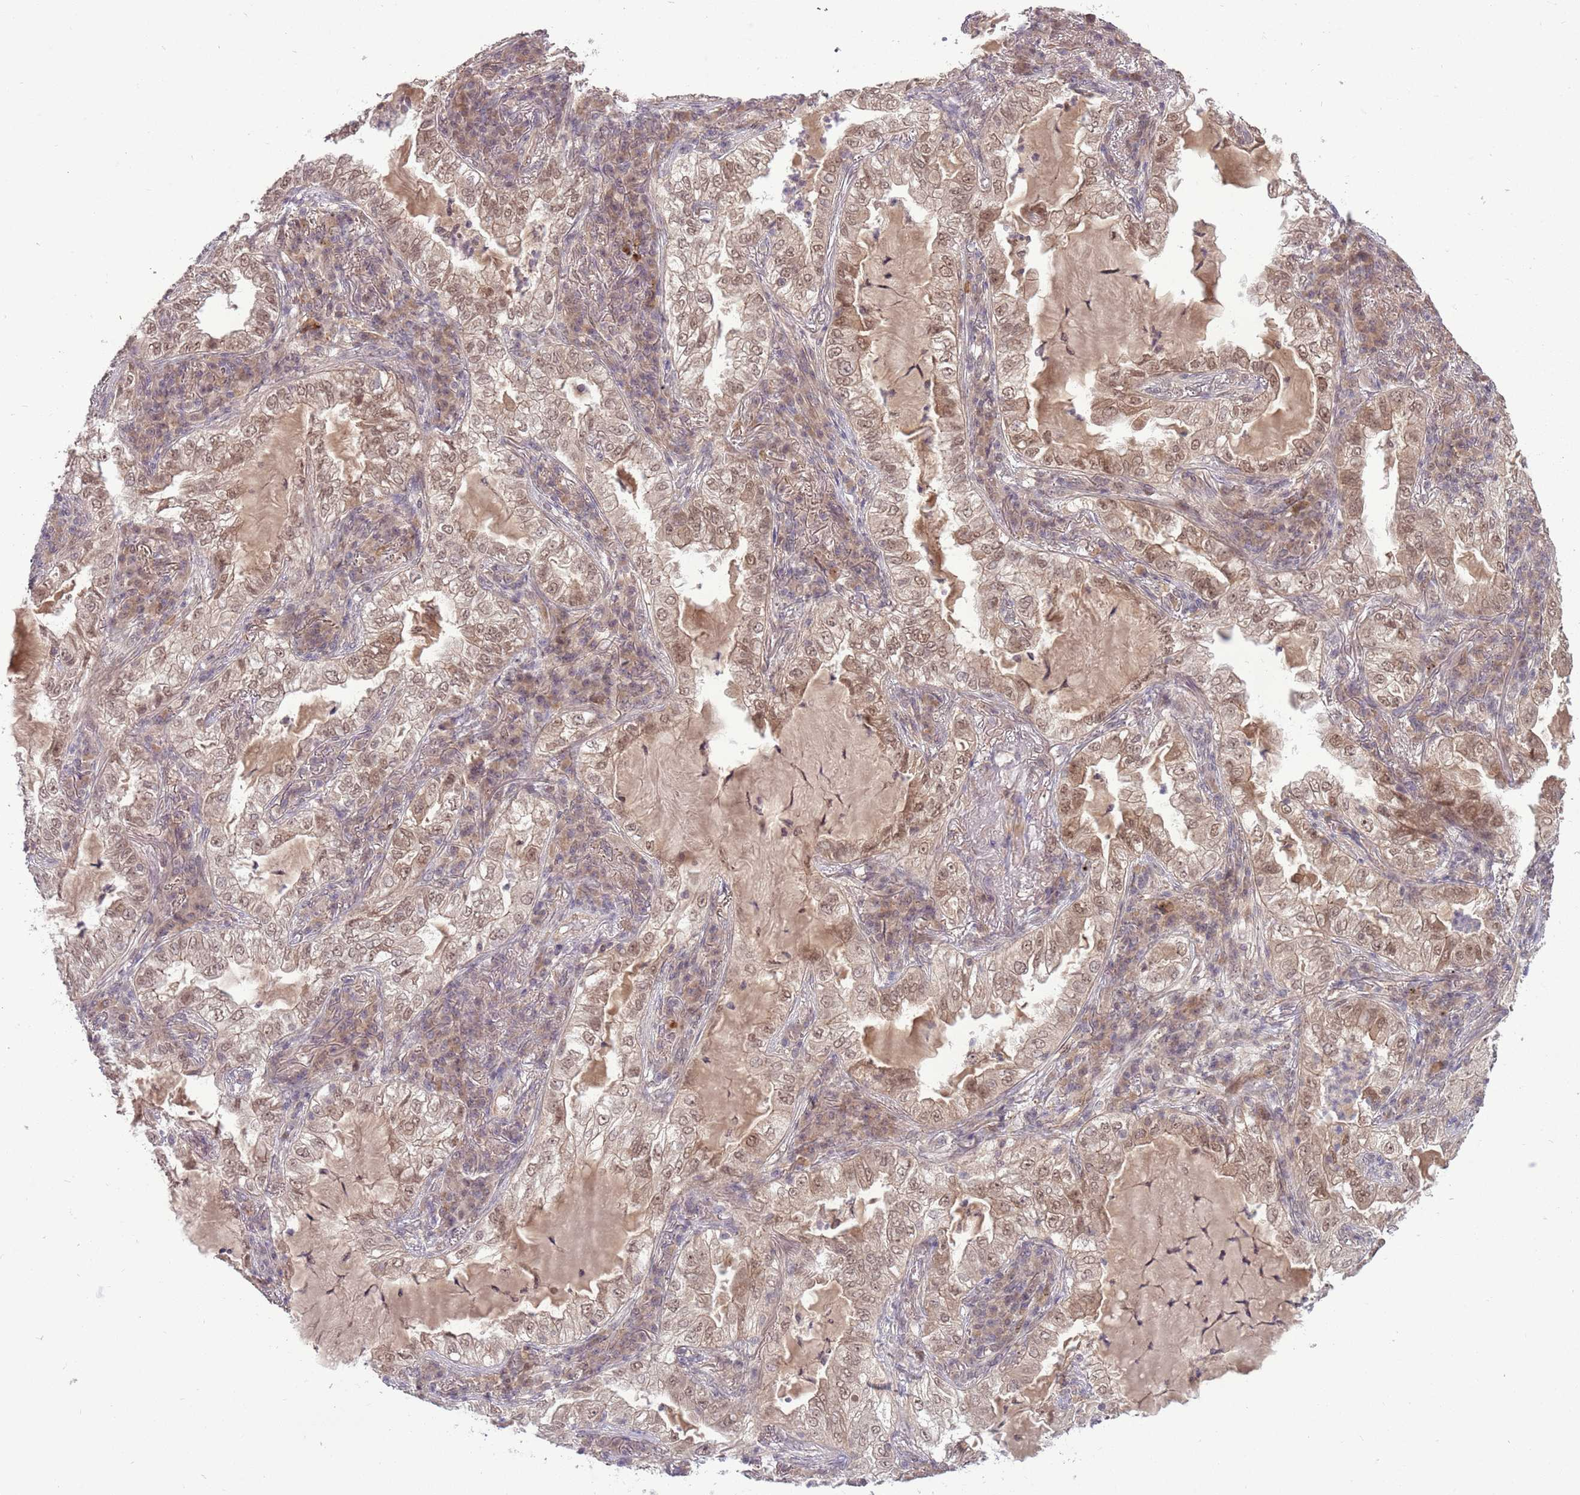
{"staining": {"intensity": "weak", "quantity": ">75%", "location": "nuclear"}, "tissue": "lung cancer", "cell_type": "Tumor cells", "image_type": "cancer", "snomed": [{"axis": "morphology", "description": "Adenocarcinoma, NOS"}, {"axis": "topography", "description": "Lung"}], "caption": "Human adenocarcinoma (lung) stained for a protein (brown) shows weak nuclear positive staining in about >75% of tumor cells.", "gene": "ADAMTS3", "patient": {"sex": "female", "age": 73}}